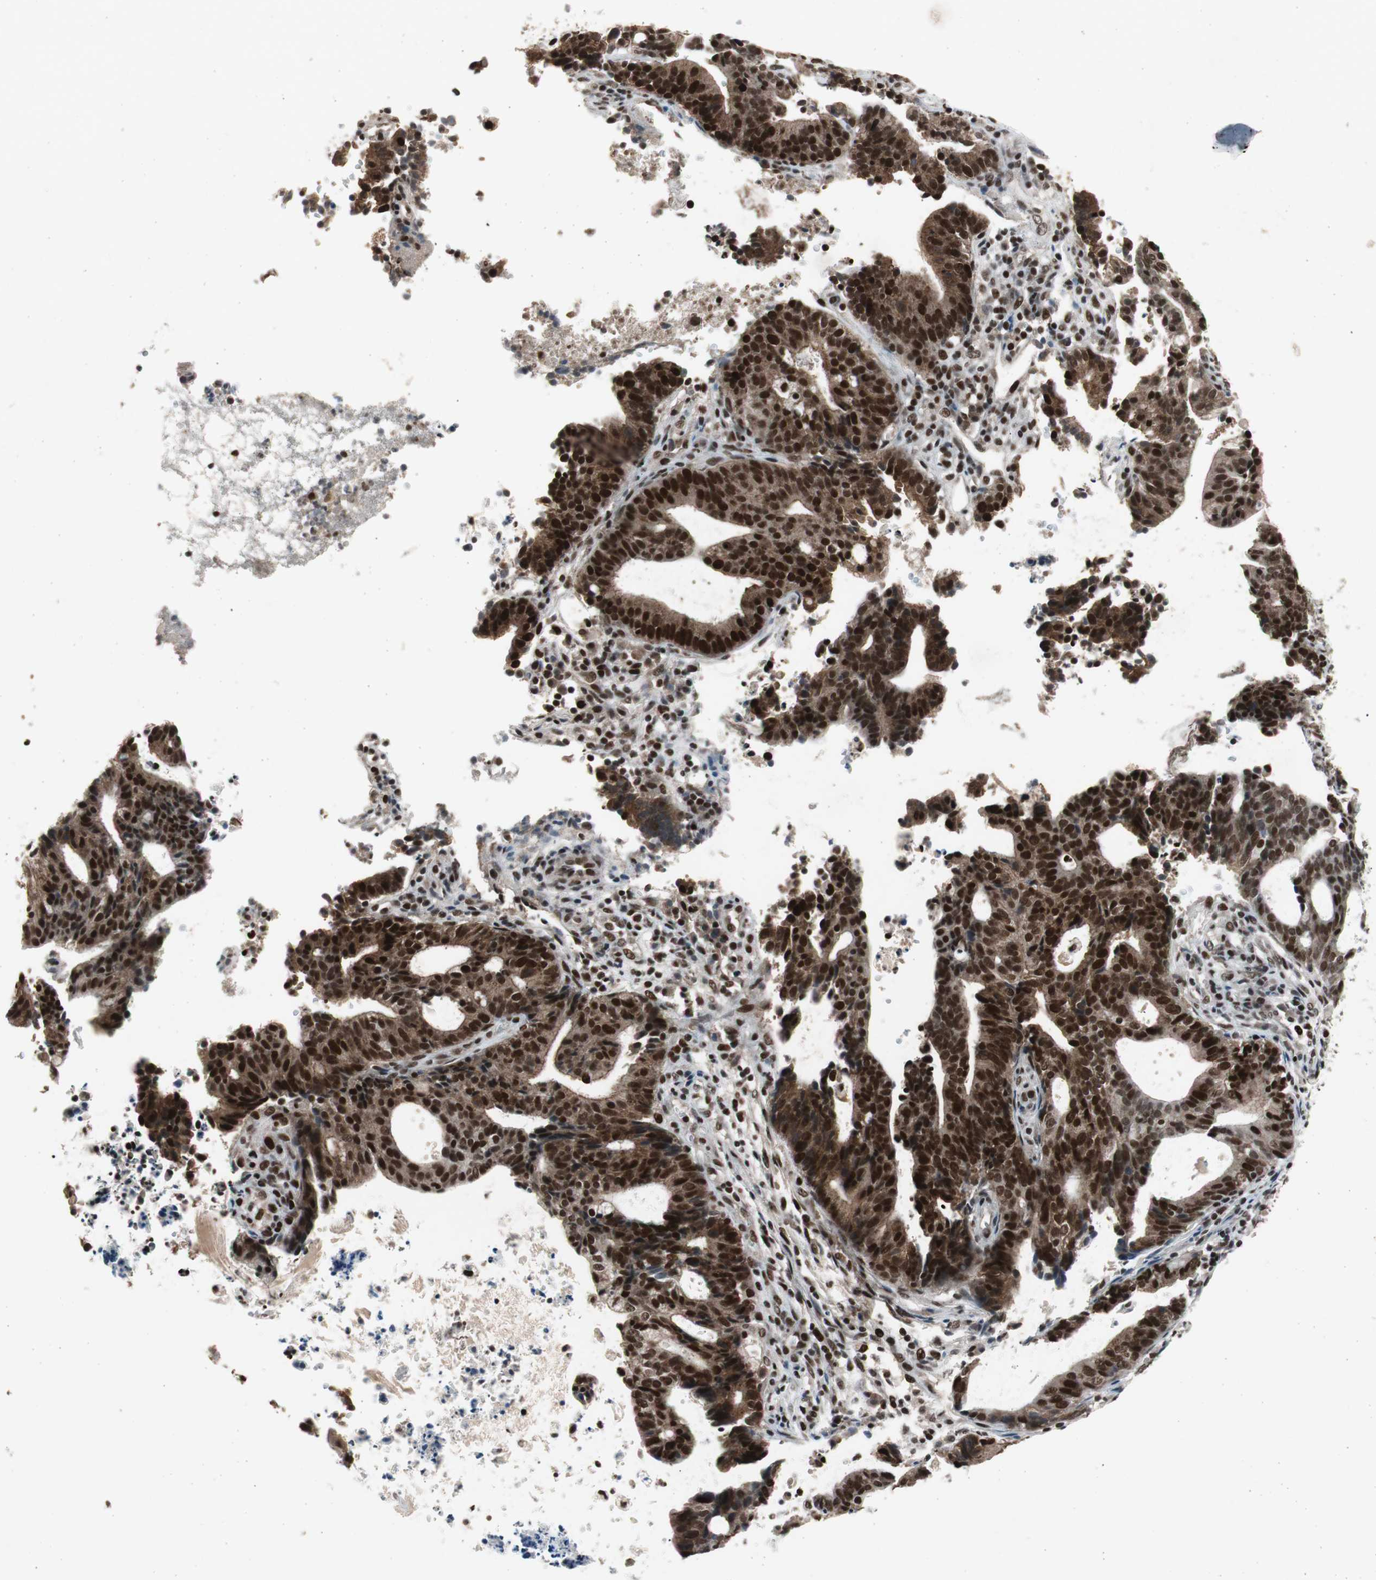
{"staining": {"intensity": "strong", "quantity": ">75%", "location": "cytoplasmic/membranous,nuclear"}, "tissue": "endometrial cancer", "cell_type": "Tumor cells", "image_type": "cancer", "snomed": [{"axis": "morphology", "description": "Adenocarcinoma, NOS"}, {"axis": "topography", "description": "Uterus"}], "caption": "Protein analysis of endometrial adenocarcinoma tissue displays strong cytoplasmic/membranous and nuclear expression in approximately >75% of tumor cells. (DAB IHC, brown staining for protein, blue staining for nuclei).", "gene": "RPA1", "patient": {"sex": "female", "age": 83}}